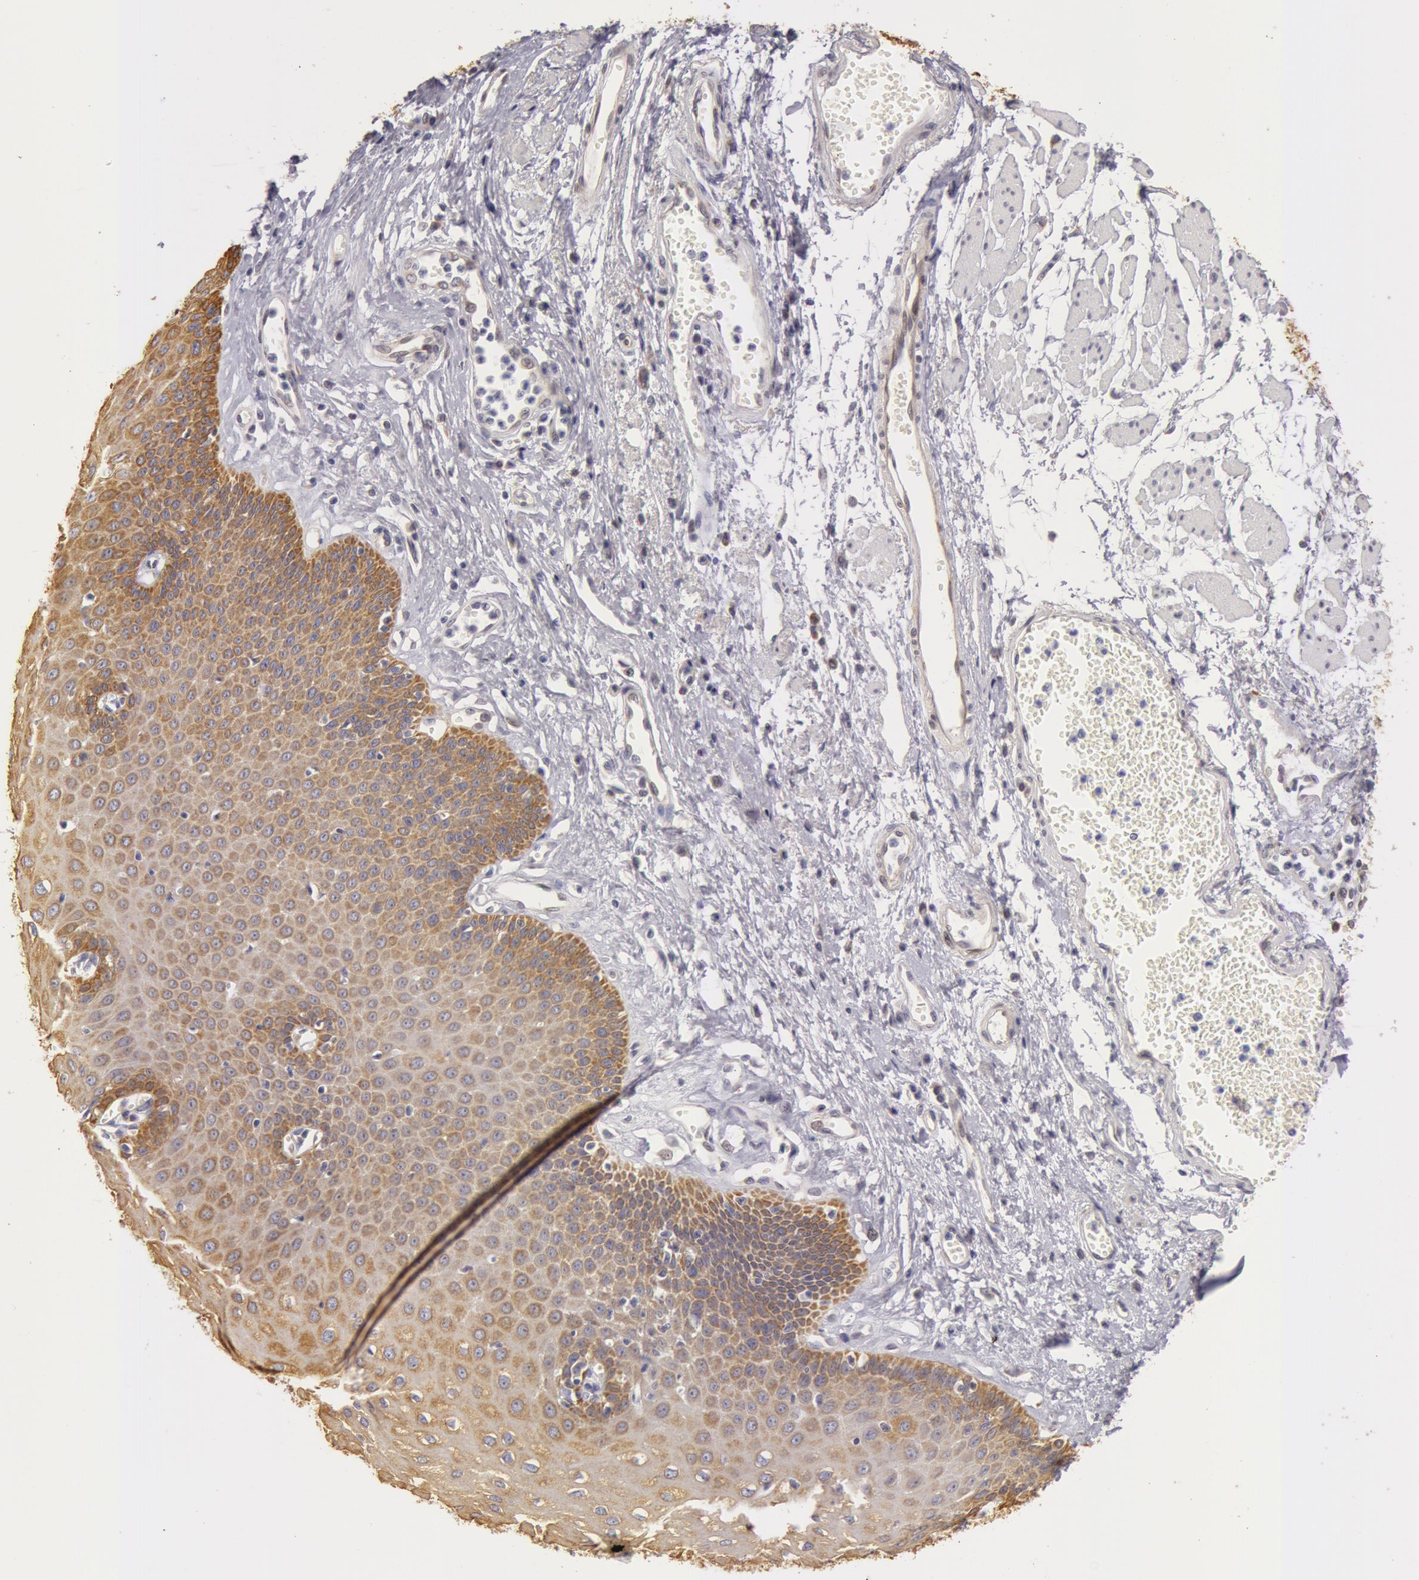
{"staining": {"intensity": "weak", "quantity": "25%-75%", "location": "cytoplasmic/membranous"}, "tissue": "esophagus", "cell_type": "Squamous epithelial cells", "image_type": "normal", "snomed": [{"axis": "morphology", "description": "Normal tissue, NOS"}, {"axis": "topography", "description": "Esophagus"}], "caption": "Immunohistochemical staining of unremarkable esophagus reveals weak cytoplasmic/membranous protein expression in approximately 25%-75% of squamous epithelial cells. (brown staining indicates protein expression, while blue staining denotes nuclei).", "gene": "KRT18", "patient": {"sex": "male", "age": 65}}